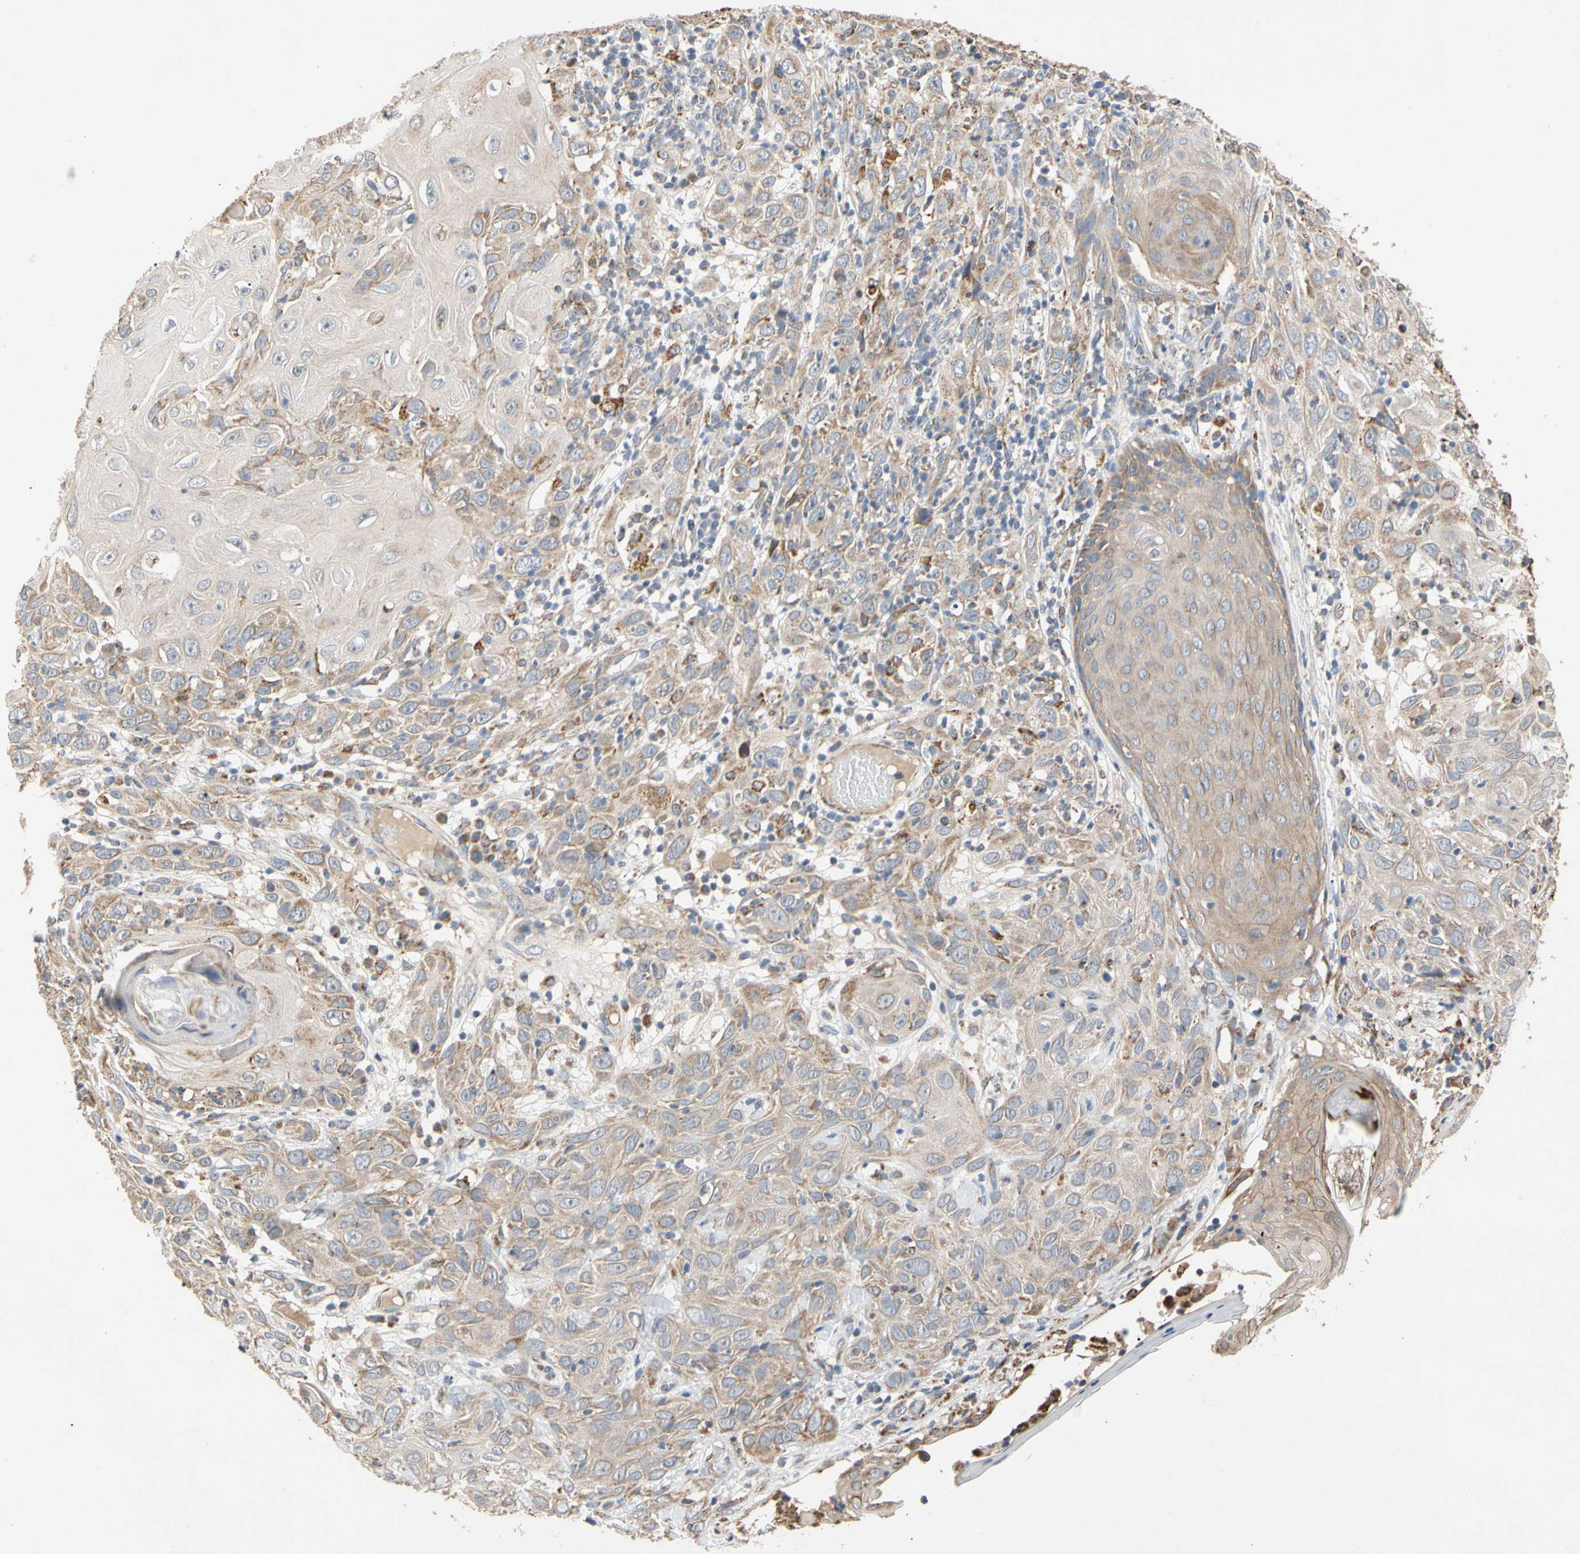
{"staining": {"intensity": "moderate", "quantity": ">75%", "location": "cytoplasmic/membranous"}, "tissue": "skin cancer", "cell_type": "Tumor cells", "image_type": "cancer", "snomed": [{"axis": "morphology", "description": "Squamous cell carcinoma, NOS"}, {"axis": "topography", "description": "Skin"}], "caption": "An IHC micrograph of tumor tissue is shown. Protein staining in brown labels moderate cytoplasmic/membranous positivity in squamous cell carcinoma (skin) within tumor cells. Nuclei are stained in blue.", "gene": "GPD2", "patient": {"sex": "female", "age": 88}}